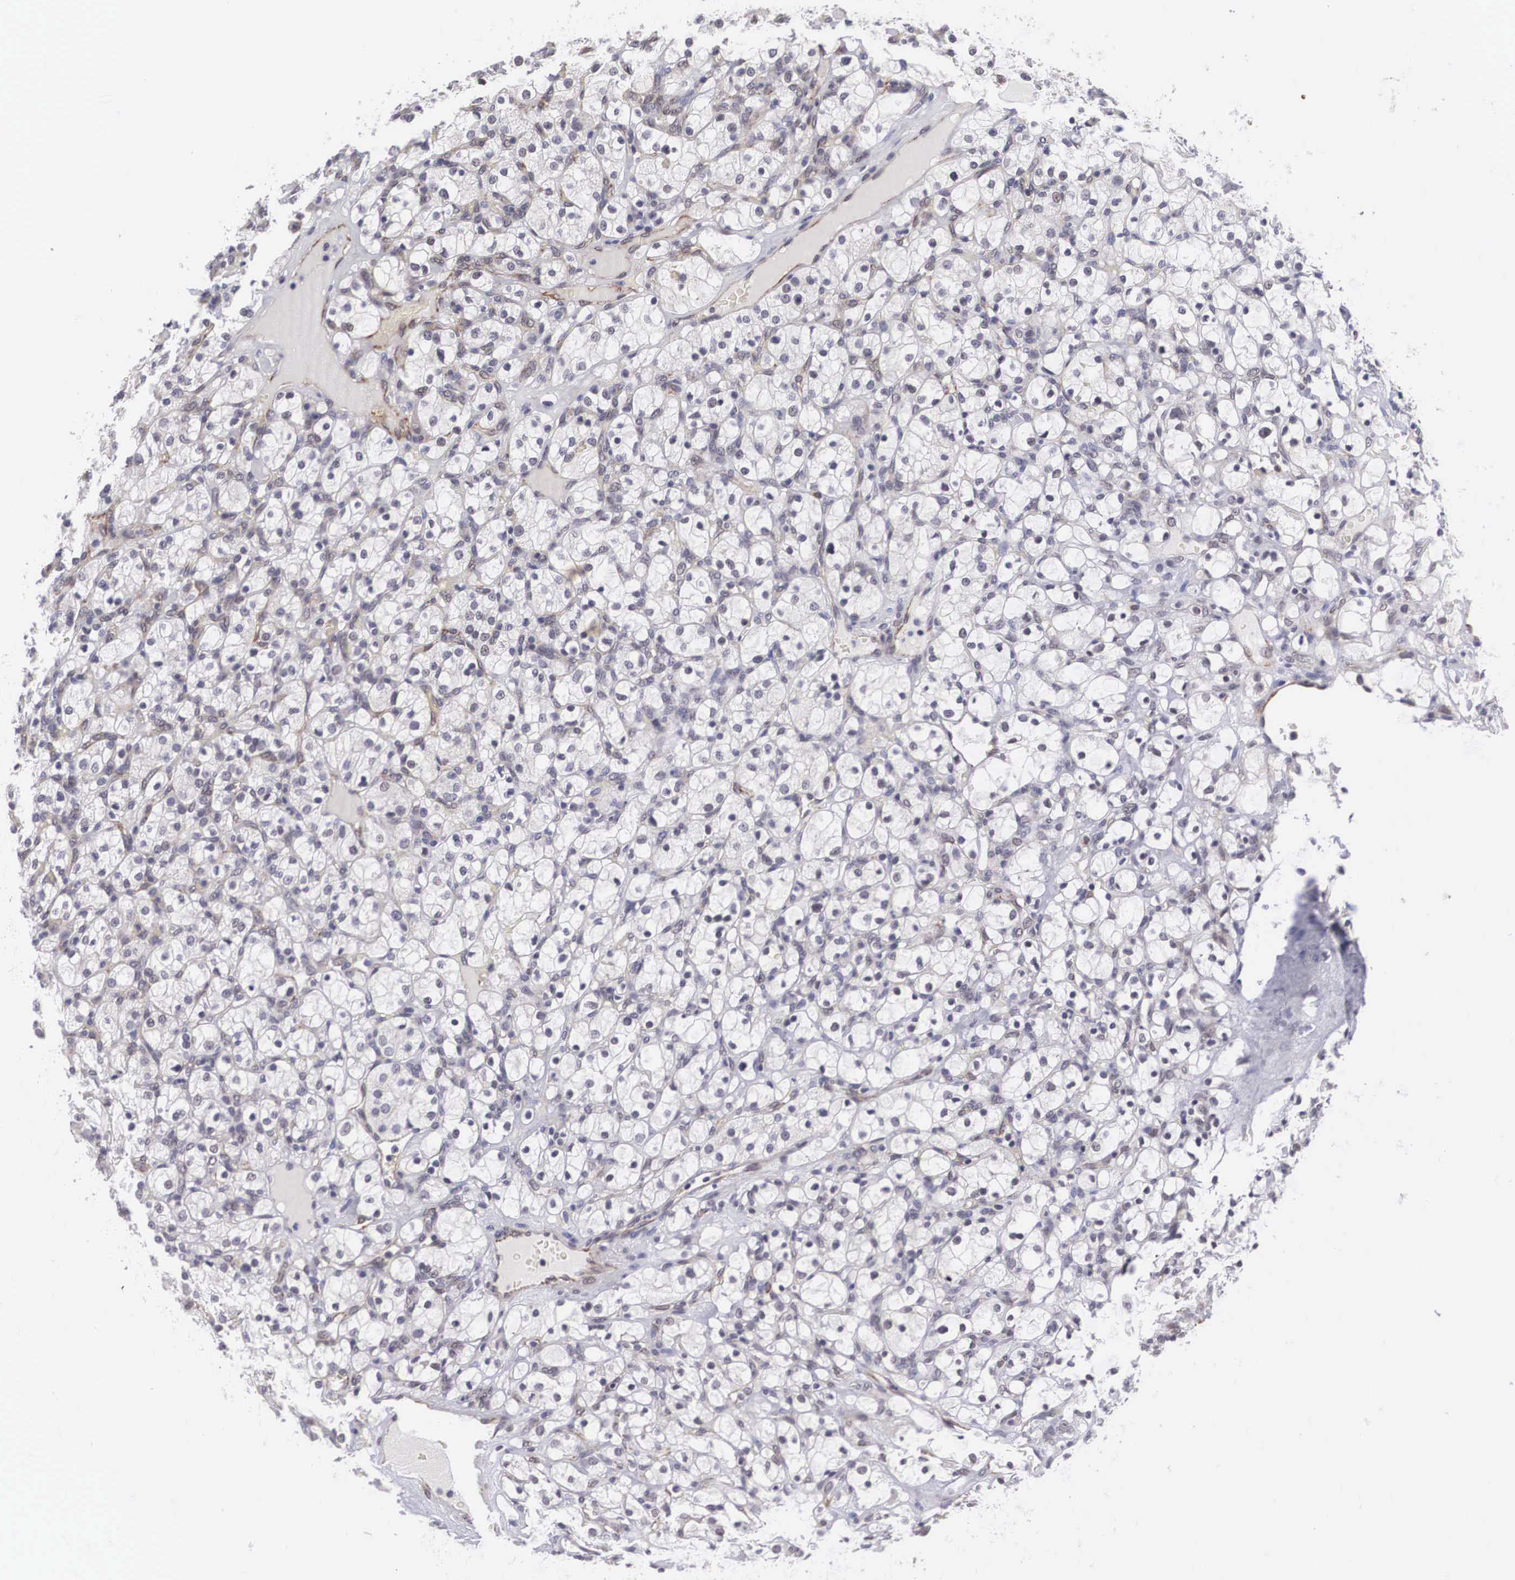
{"staining": {"intensity": "negative", "quantity": "none", "location": "none"}, "tissue": "renal cancer", "cell_type": "Tumor cells", "image_type": "cancer", "snomed": [{"axis": "morphology", "description": "Adenocarcinoma, NOS"}, {"axis": "topography", "description": "Kidney"}], "caption": "The histopathology image displays no staining of tumor cells in renal cancer (adenocarcinoma).", "gene": "MORC2", "patient": {"sex": "female", "age": 83}}